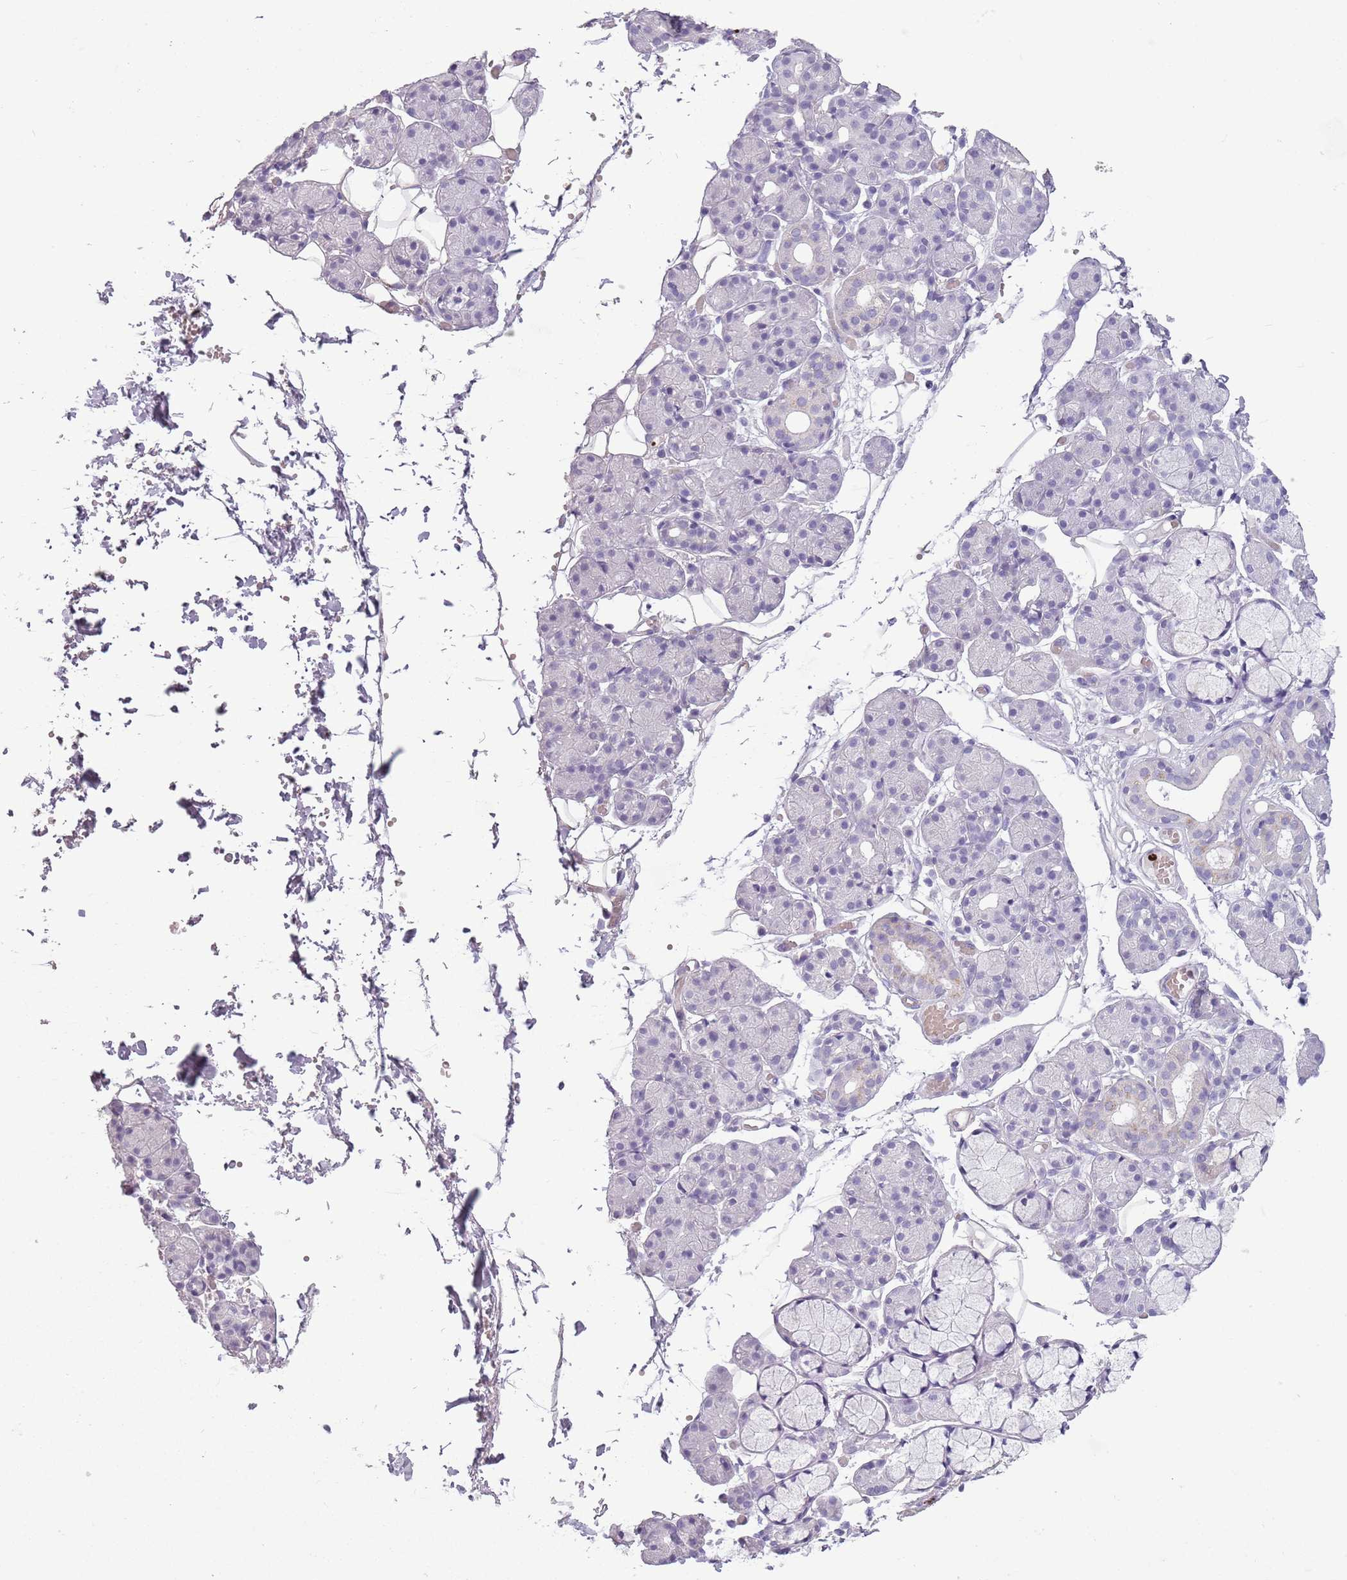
{"staining": {"intensity": "negative", "quantity": "none", "location": "none"}, "tissue": "salivary gland", "cell_type": "Glandular cells", "image_type": "normal", "snomed": [{"axis": "morphology", "description": "Normal tissue, NOS"}, {"axis": "topography", "description": "Salivary gland"}], "caption": "High power microscopy histopathology image of an immunohistochemistry (IHC) photomicrograph of unremarkable salivary gland, revealing no significant staining in glandular cells.", "gene": "CELF6", "patient": {"sex": "male", "age": 63}}